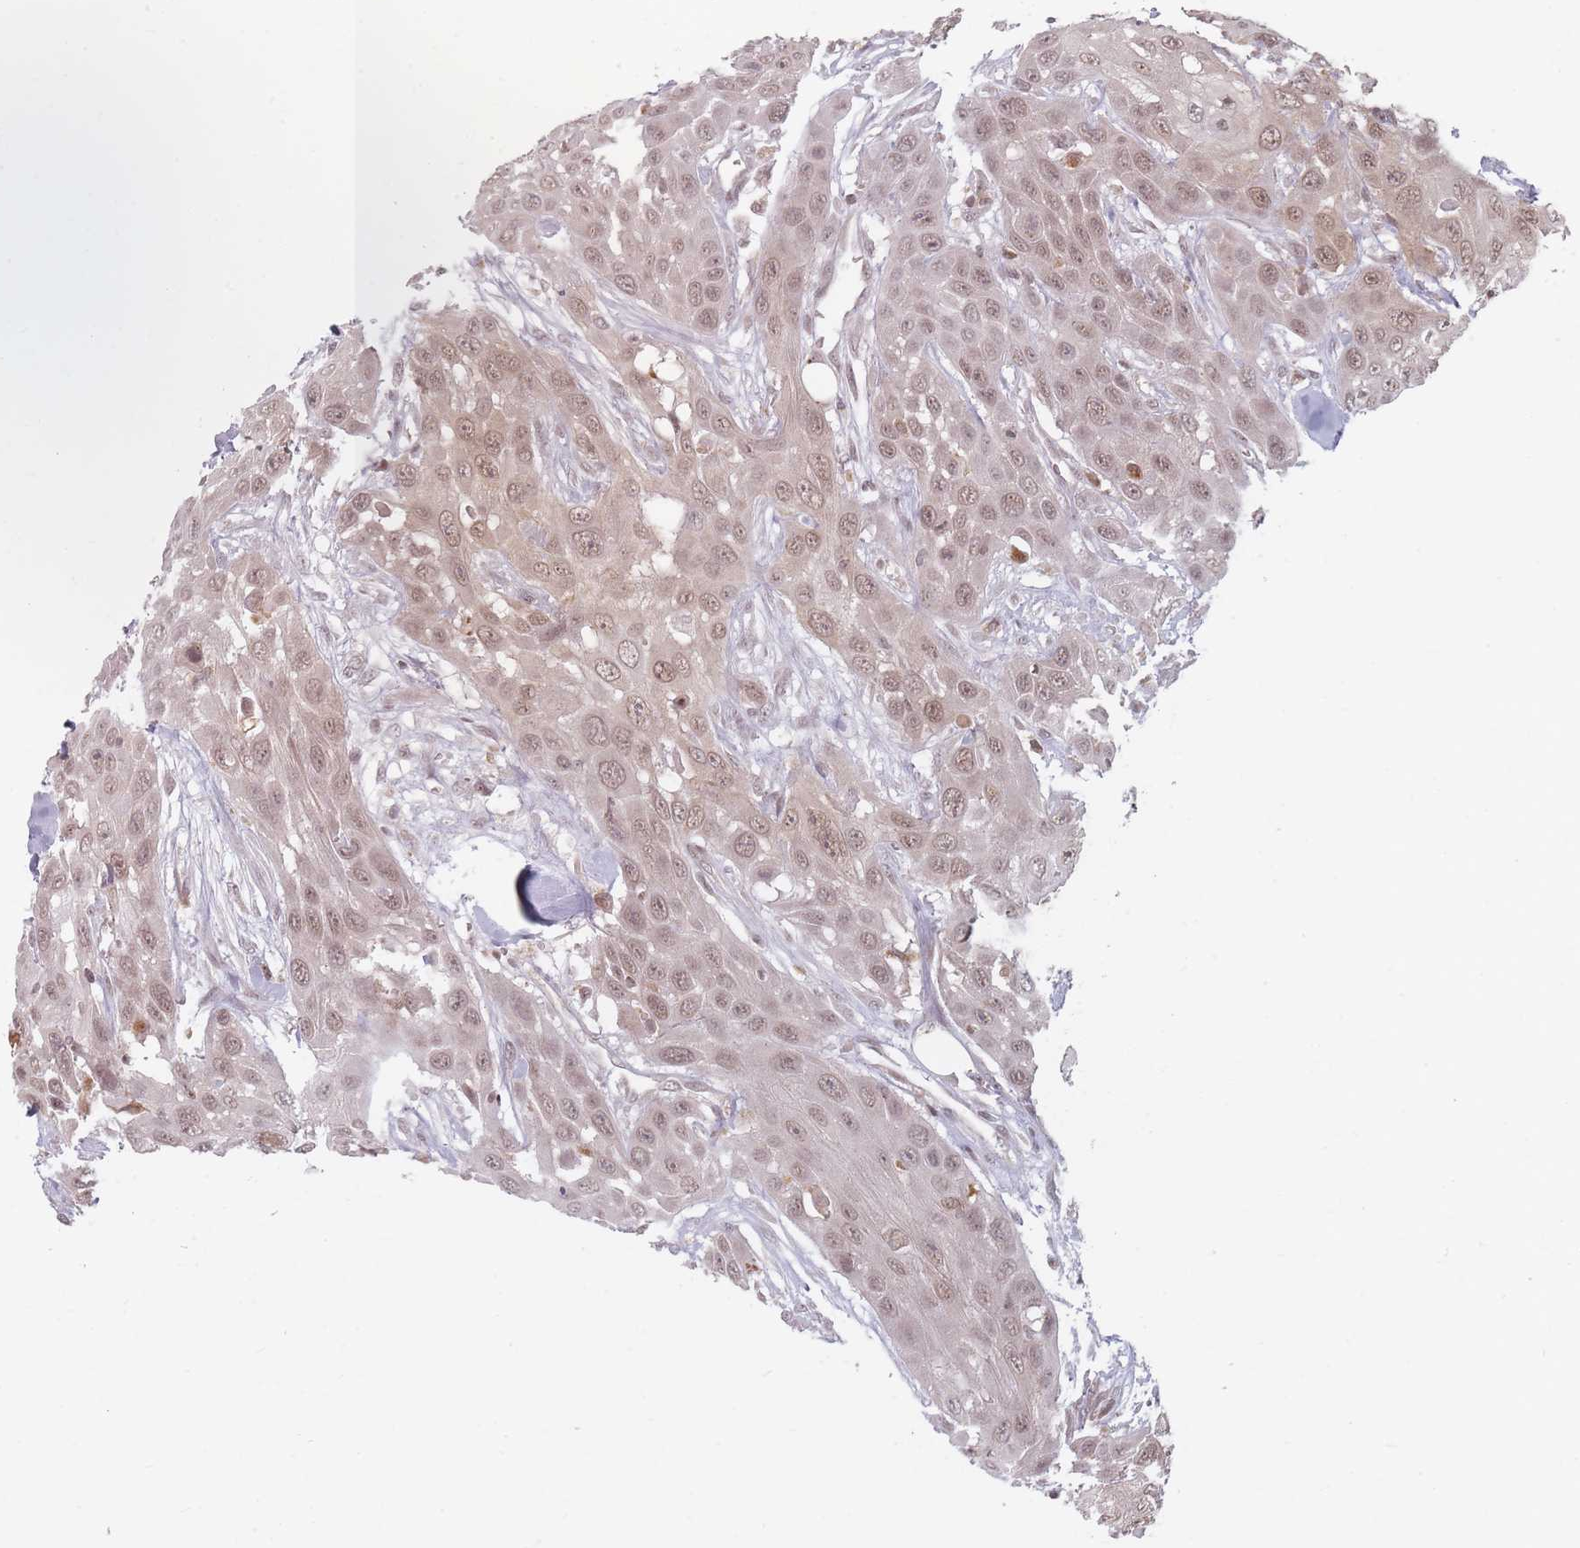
{"staining": {"intensity": "weak", "quantity": ">75%", "location": "nuclear"}, "tissue": "head and neck cancer", "cell_type": "Tumor cells", "image_type": "cancer", "snomed": [{"axis": "morphology", "description": "Squamous cell carcinoma, NOS"}, {"axis": "topography", "description": "Head-Neck"}], "caption": "An immunohistochemistry (IHC) image of neoplastic tissue is shown. Protein staining in brown labels weak nuclear positivity in head and neck squamous cell carcinoma within tumor cells. Nuclei are stained in blue.", "gene": "SPATA45", "patient": {"sex": "male", "age": 81}}